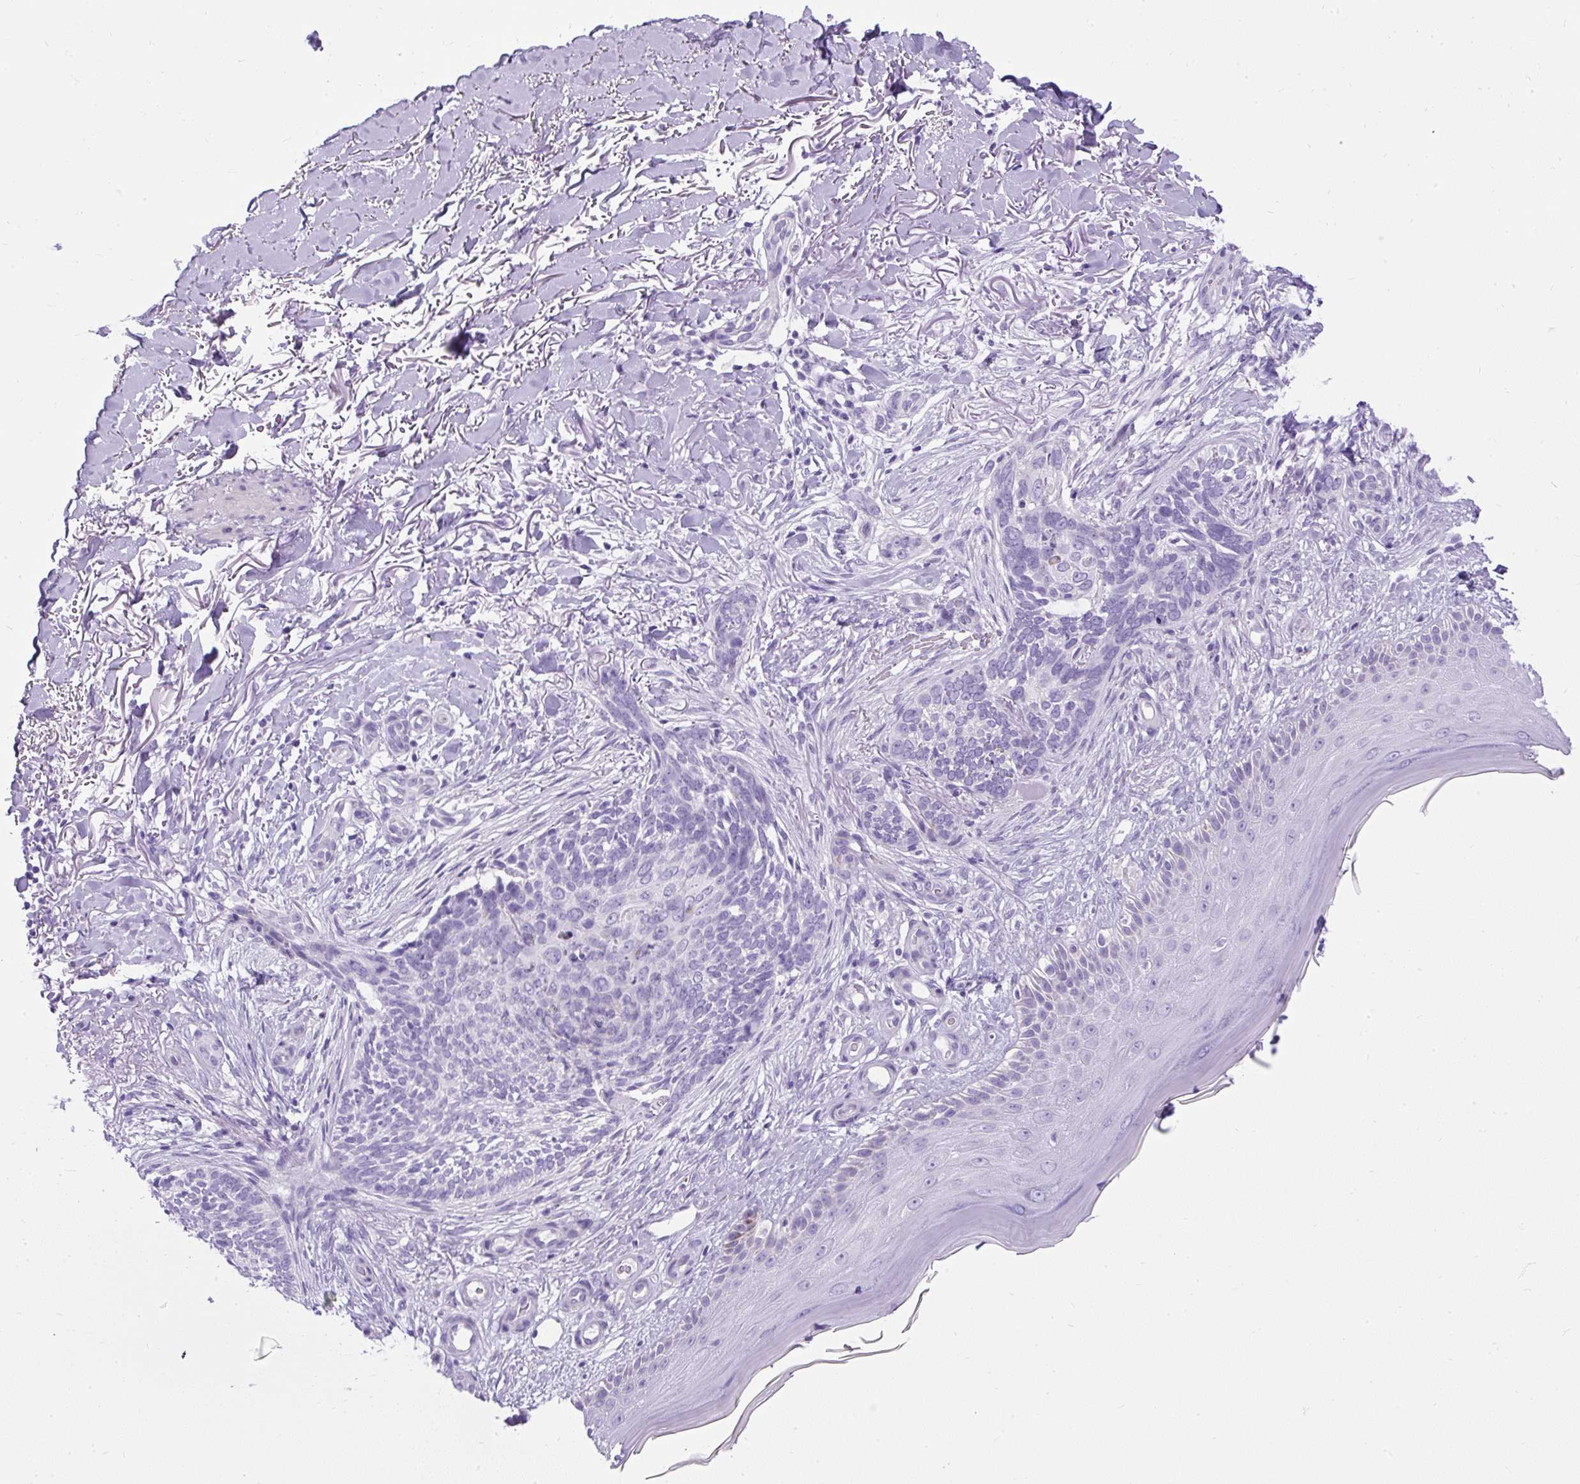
{"staining": {"intensity": "negative", "quantity": "none", "location": "none"}, "tissue": "skin cancer", "cell_type": "Tumor cells", "image_type": "cancer", "snomed": [{"axis": "morphology", "description": "Normal tissue, NOS"}, {"axis": "morphology", "description": "Basal cell carcinoma"}, {"axis": "topography", "description": "Skin"}], "caption": "Immunohistochemistry (IHC) micrograph of neoplastic tissue: human skin cancer stained with DAB displays no significant protein expression in tumor cells.", "gene": "UPP1", "patient": {"sex": "female", "age": 67}}